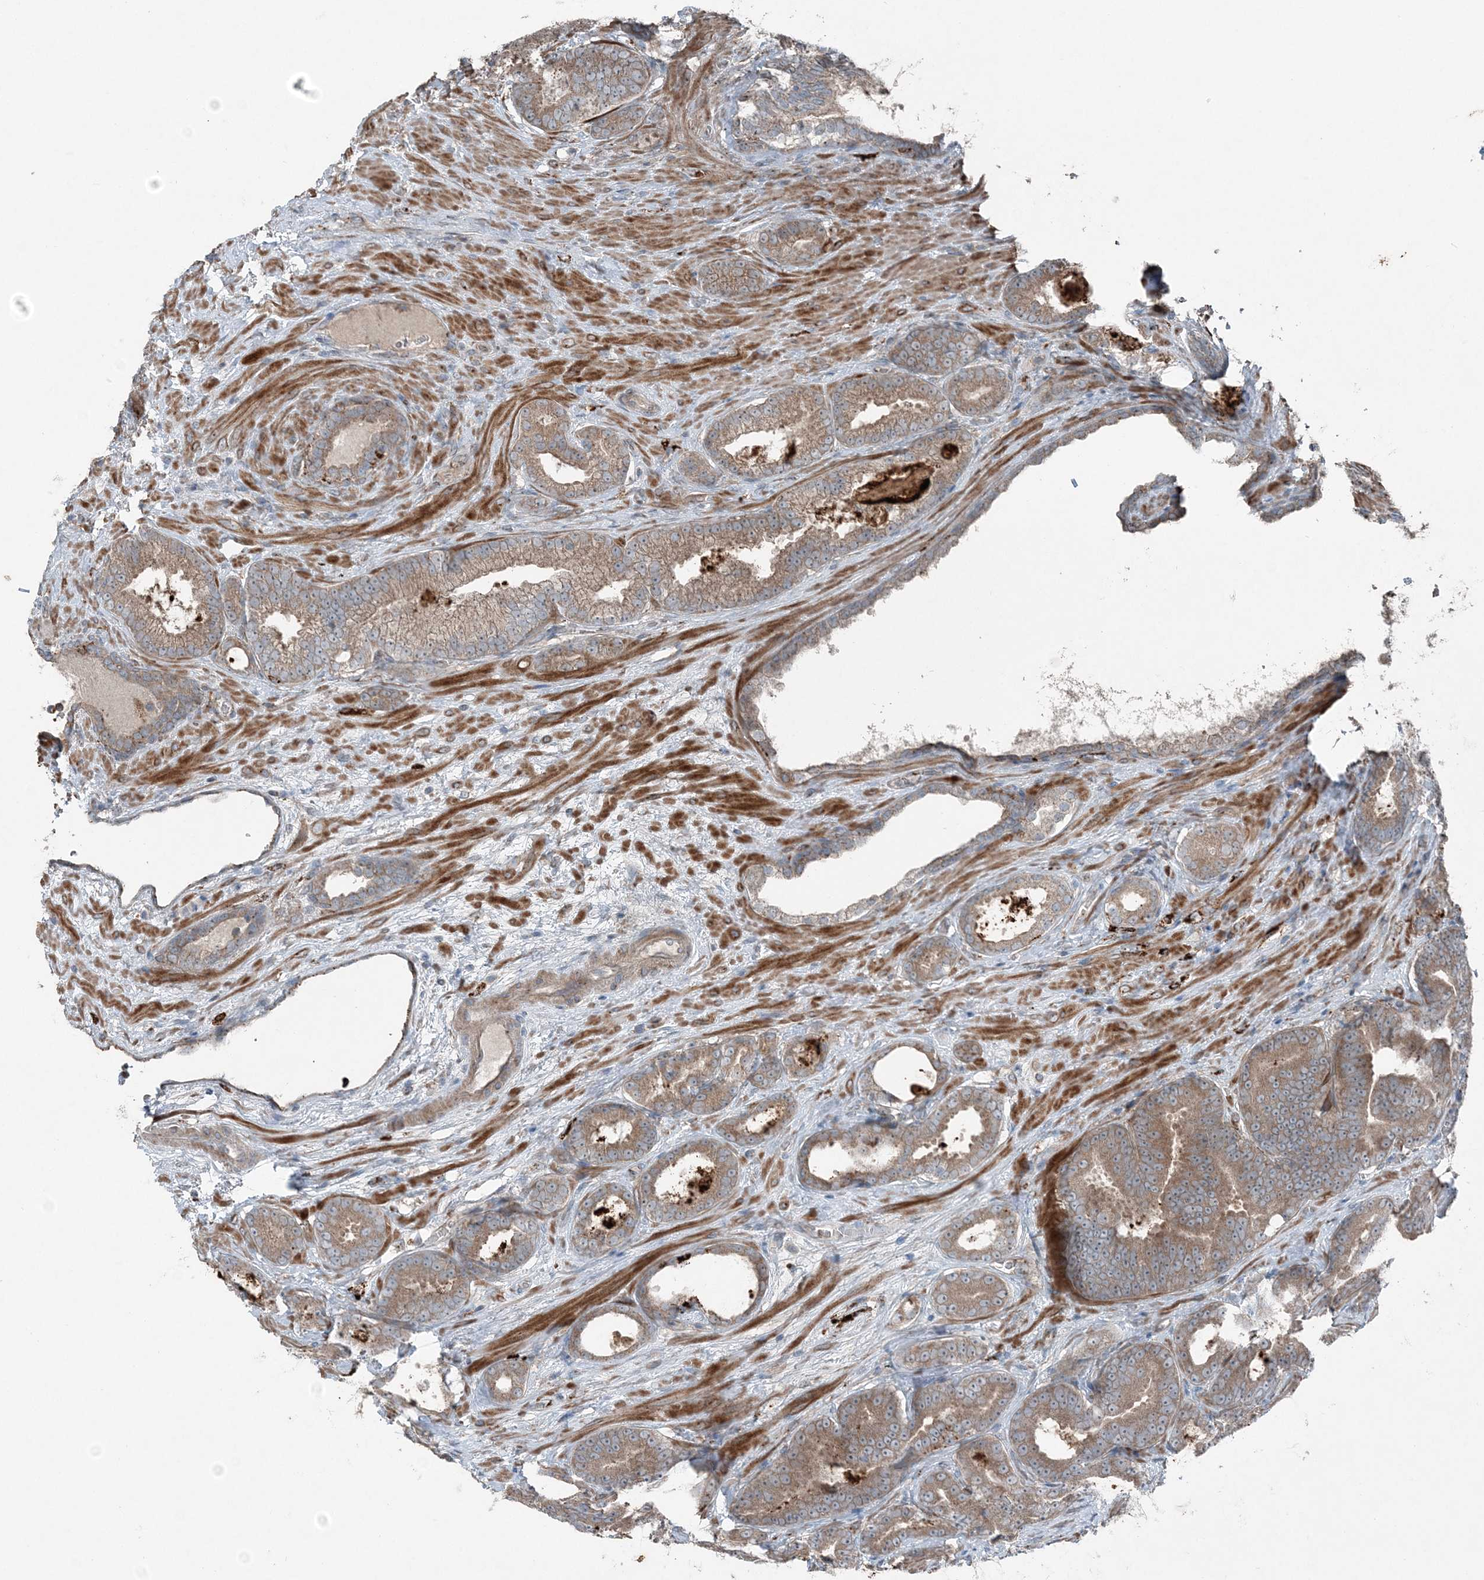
{"staining": {"intensity": "moderate", "quantity": ">75%", "location": "cytoplasmic/membranous"}, "tissue": "prostate cancer", "cell_type": "Tumor cells", "image_type": "cancer", "snomed": [{"axis": "morphology", "description": "Adenocarcinoma, High grade"}, {"axis": "topography", "description": "Prostate"}], "caption": "The photomicrograph demonstrates immunohistochemical staining of prostate high-grade adenocarcinoma. There is moderate cytoplasmic/membranous positivity is appreciated in approximately >75% of tumor cells.", "gene": "KY", "patient": {"sex": "male", "age": 66}}